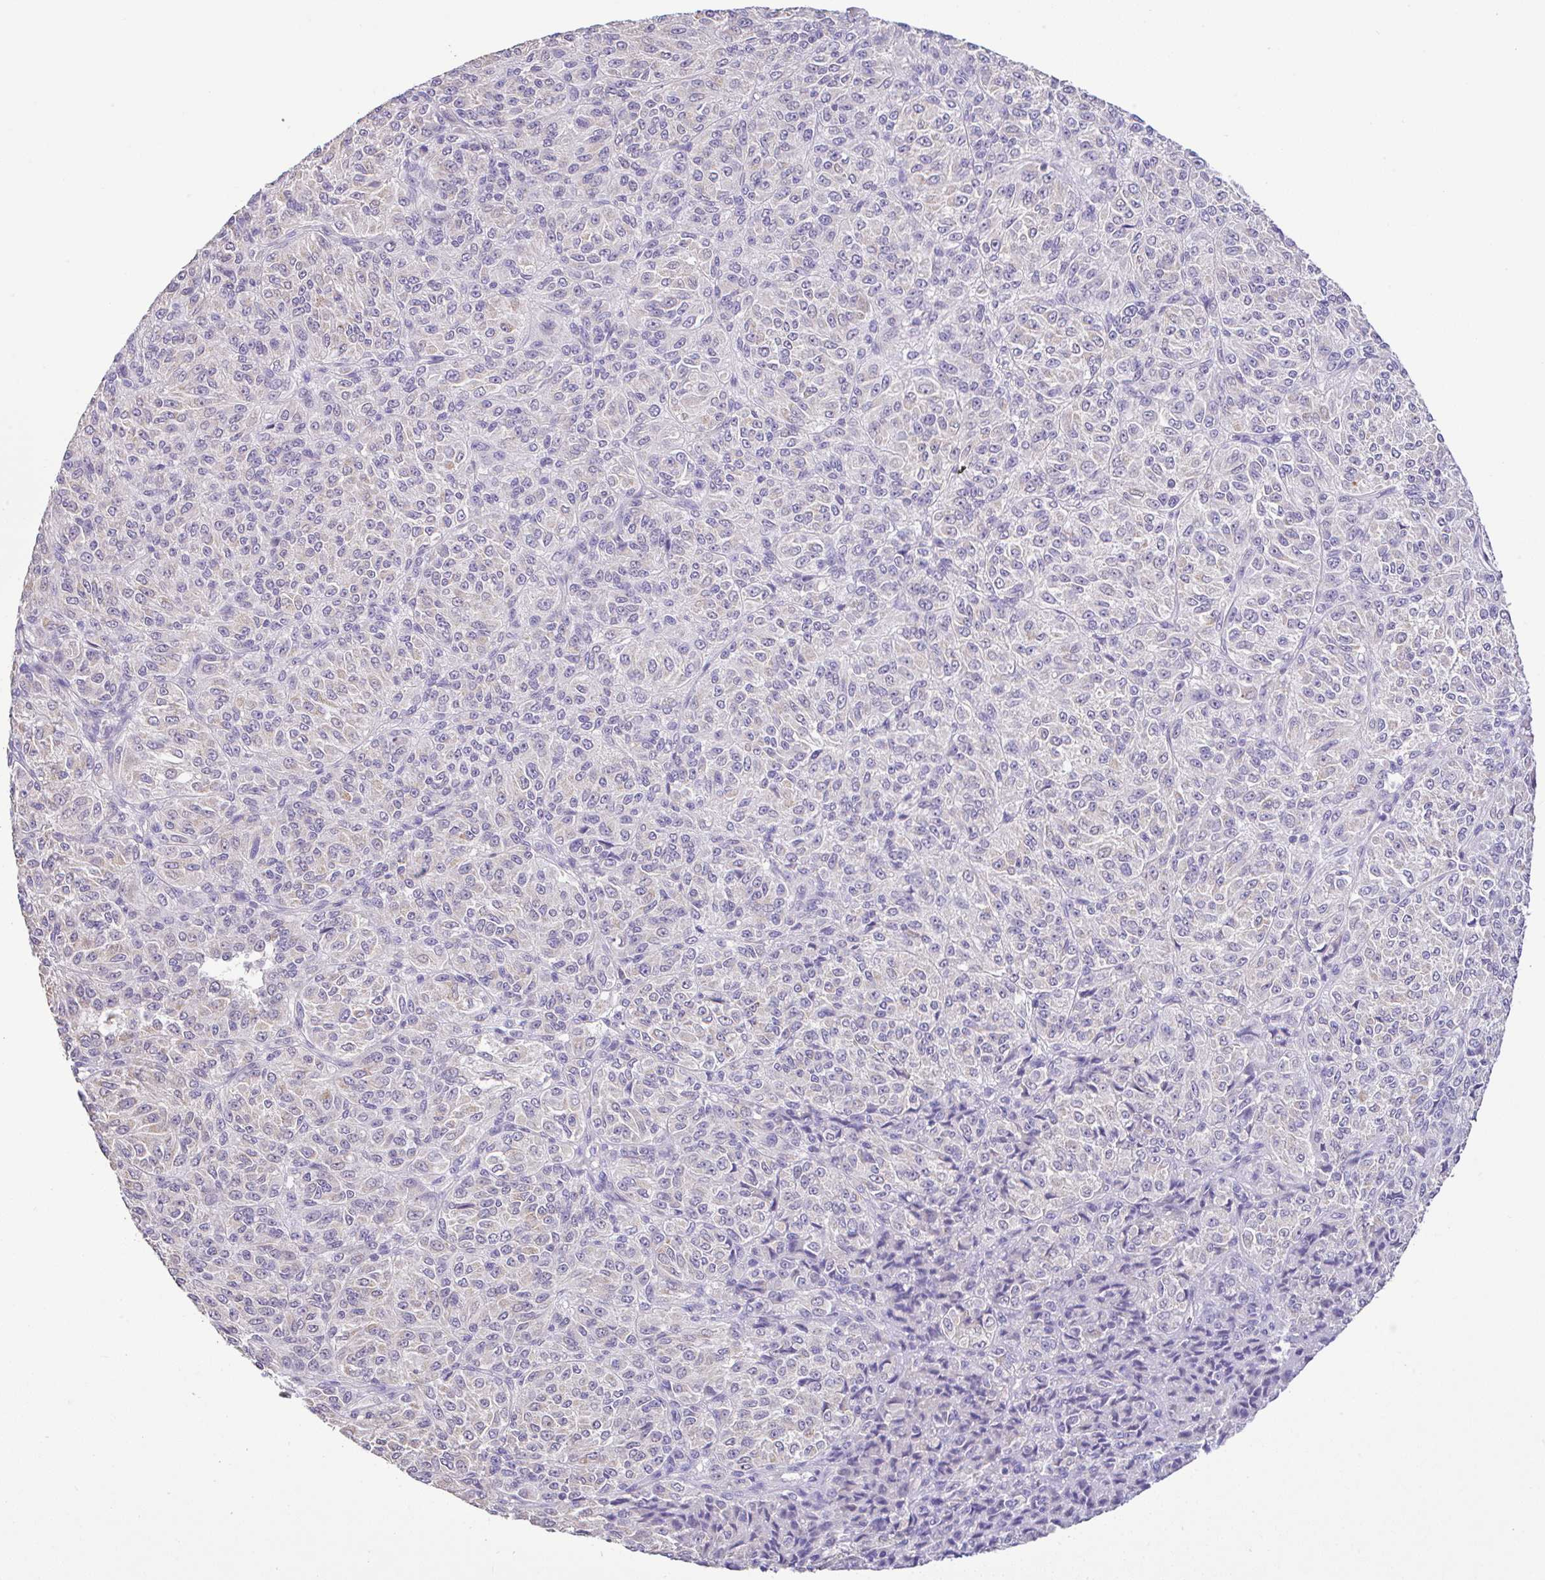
{"staining": {"intensity": "negative", "quantity": "none", "location": "none"}, "tissue": "melanoma", "cell_type": "Tumor cells", "image_type": "cancer", "snomed": [{"axis": "morphology", "description": "Malignant melanoma, Metastatic site"}, {"axis": "topography", "description": "Brain"}], "caption": "Immunohistochemical staining of human malignant melanoma (metastatic site) demonstrates no significant staining in tumor cells.", "gene": "CTU1", "patient": {"sex": "female", "age": 56}}